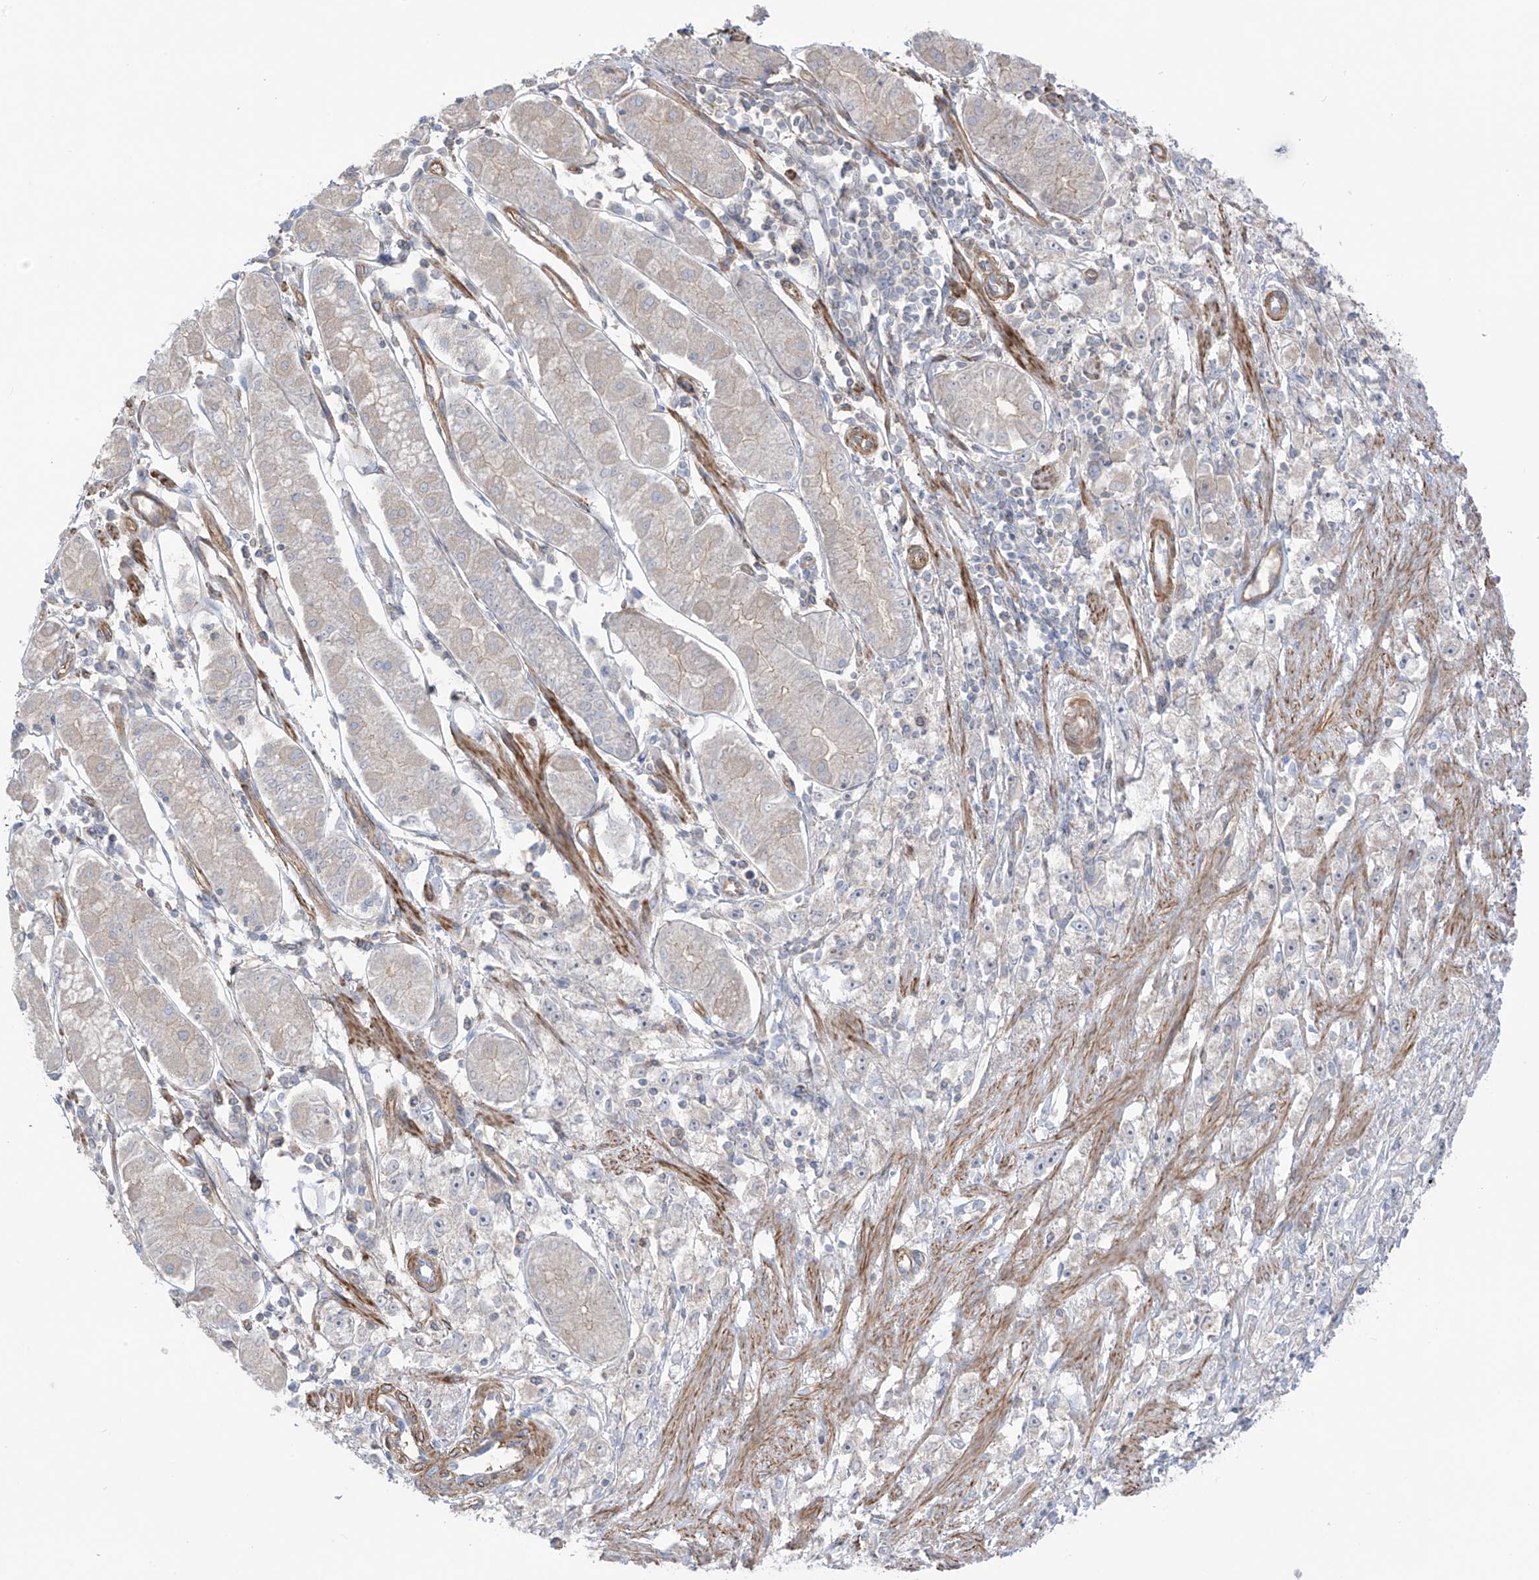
{"staining": {"intensity": "weak", "quantity": "25%-75%", "location": "cytoplasmic/membranous"}, "tissue": "stomach cancer", "cell_type": "Tumor cells", "image_type": "cancer", "snomed": [{"axis": "morphology", "description": "Adenocarcinoma, NOS"}, {"axis": "topography", "description": "Stomach"}], "caption": "Adenocarcinoma (stomach) stained with DAB (3,3'-diaminobenzidine) immunohistochemistry reveals low levels of weak cytoplasmic/membranous staining in approximately 25%-75% of tumor cells. The protein of interest is stained brown, and the nuclei are stained in blue (DAB IHC with brightfield microscopy, high magnification).", "gene": "TRMU", "patient": {"sex": "female", "age": 59}}